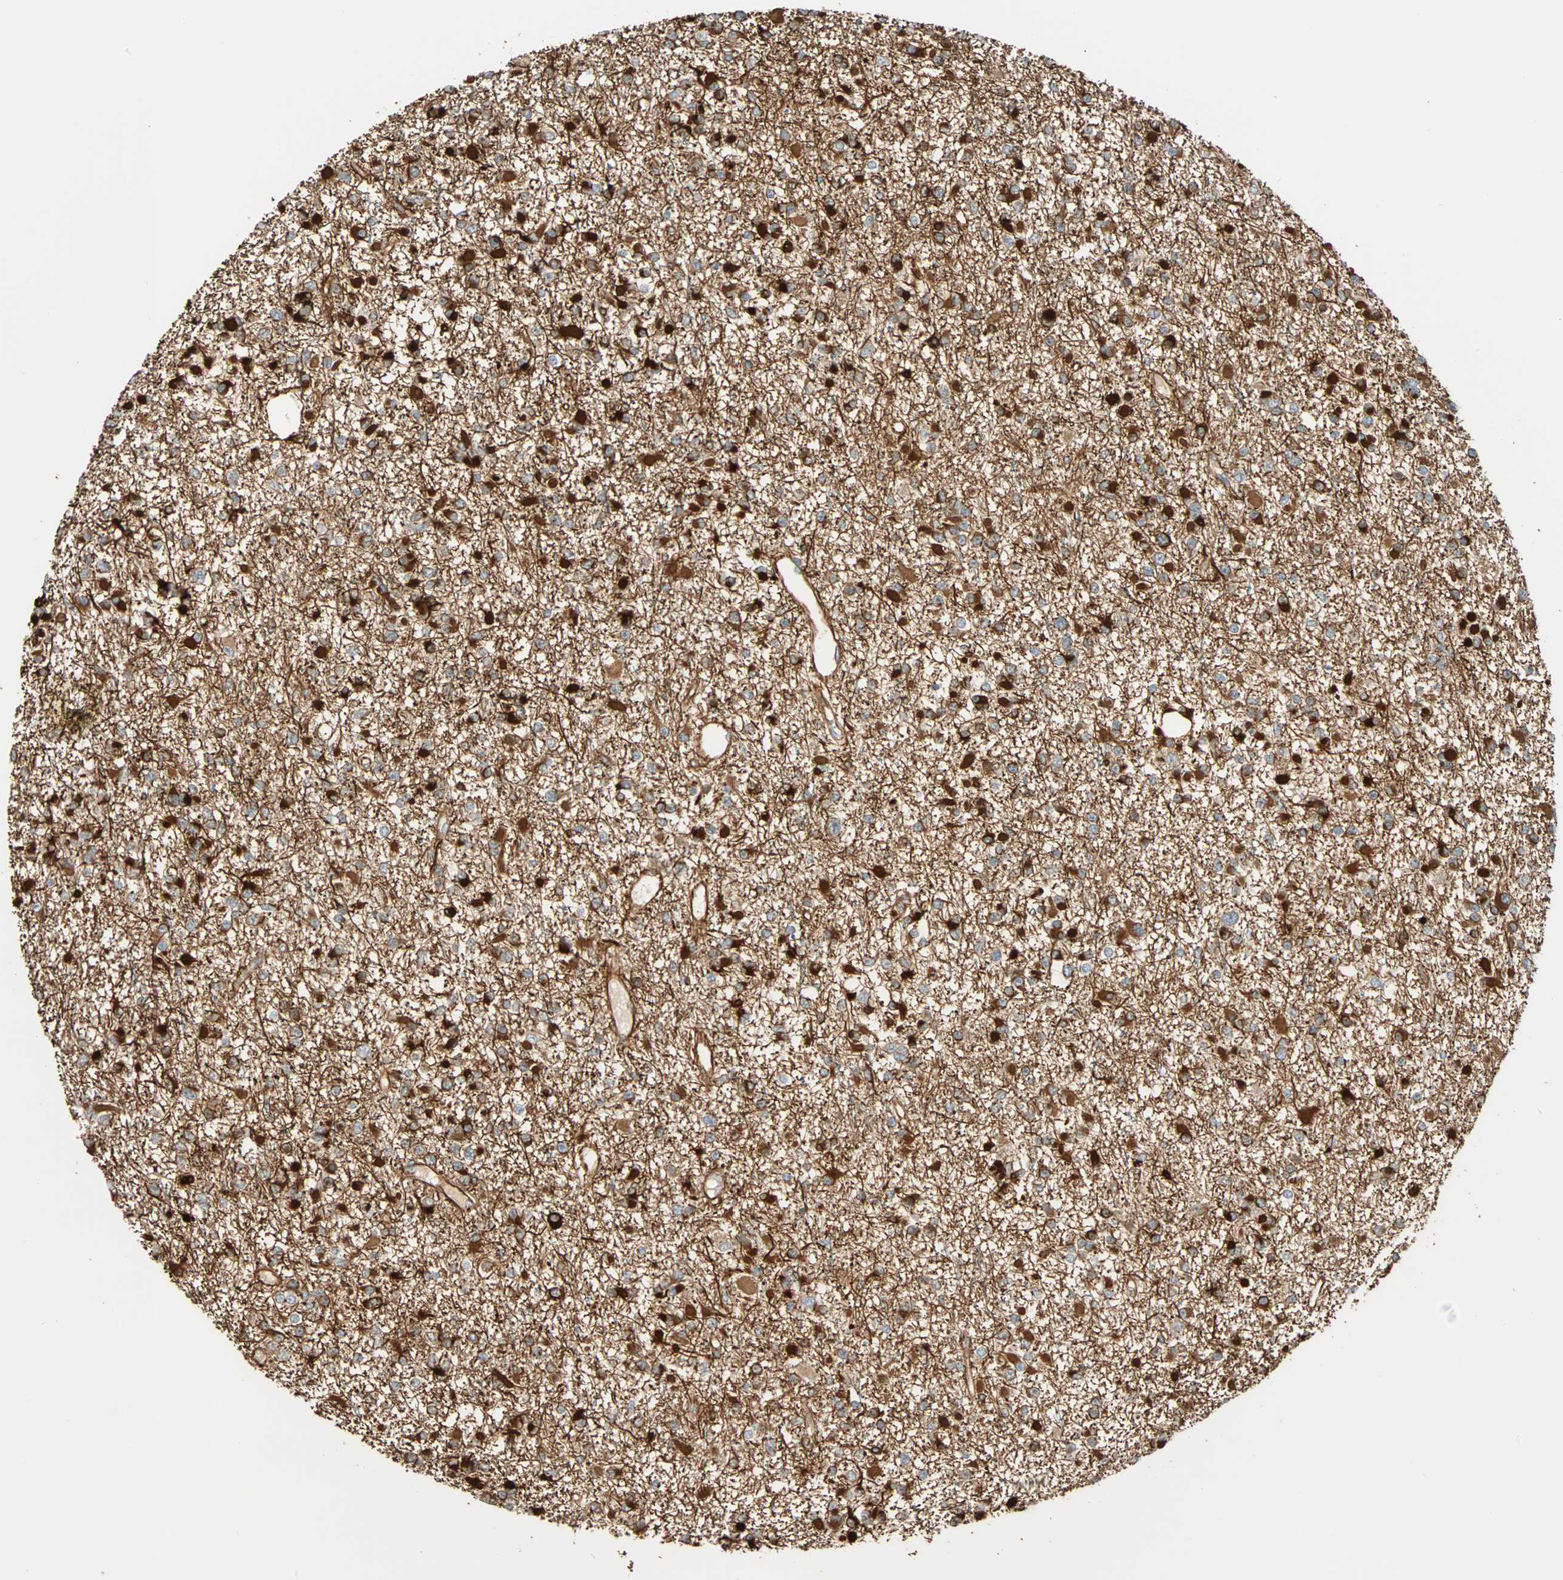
{"staining": {"intensity": "strong", "quantity": ">75%", "location": "cytoplasmic/membranous"}, "tissue": "glioma", "cell_type": "Tumor cells", "image_type": "cancer", "snomed": [{"axis": "morphology", "description": "Glioma, malignant, Low grade"}, {"axis": "topography", "description": "Brain"}], "caption": "An immunohistochemistry (IHC) histopathology image of neoplastic tissue is shown. Protein staining in brown shows strong cytoplasmic/membranous positivity in glioma within tumor cells. (DAB IHC with brightfield microscopy, high magnification).", "gene": "NES", "patient": {"sex": "female", "age": 22}}